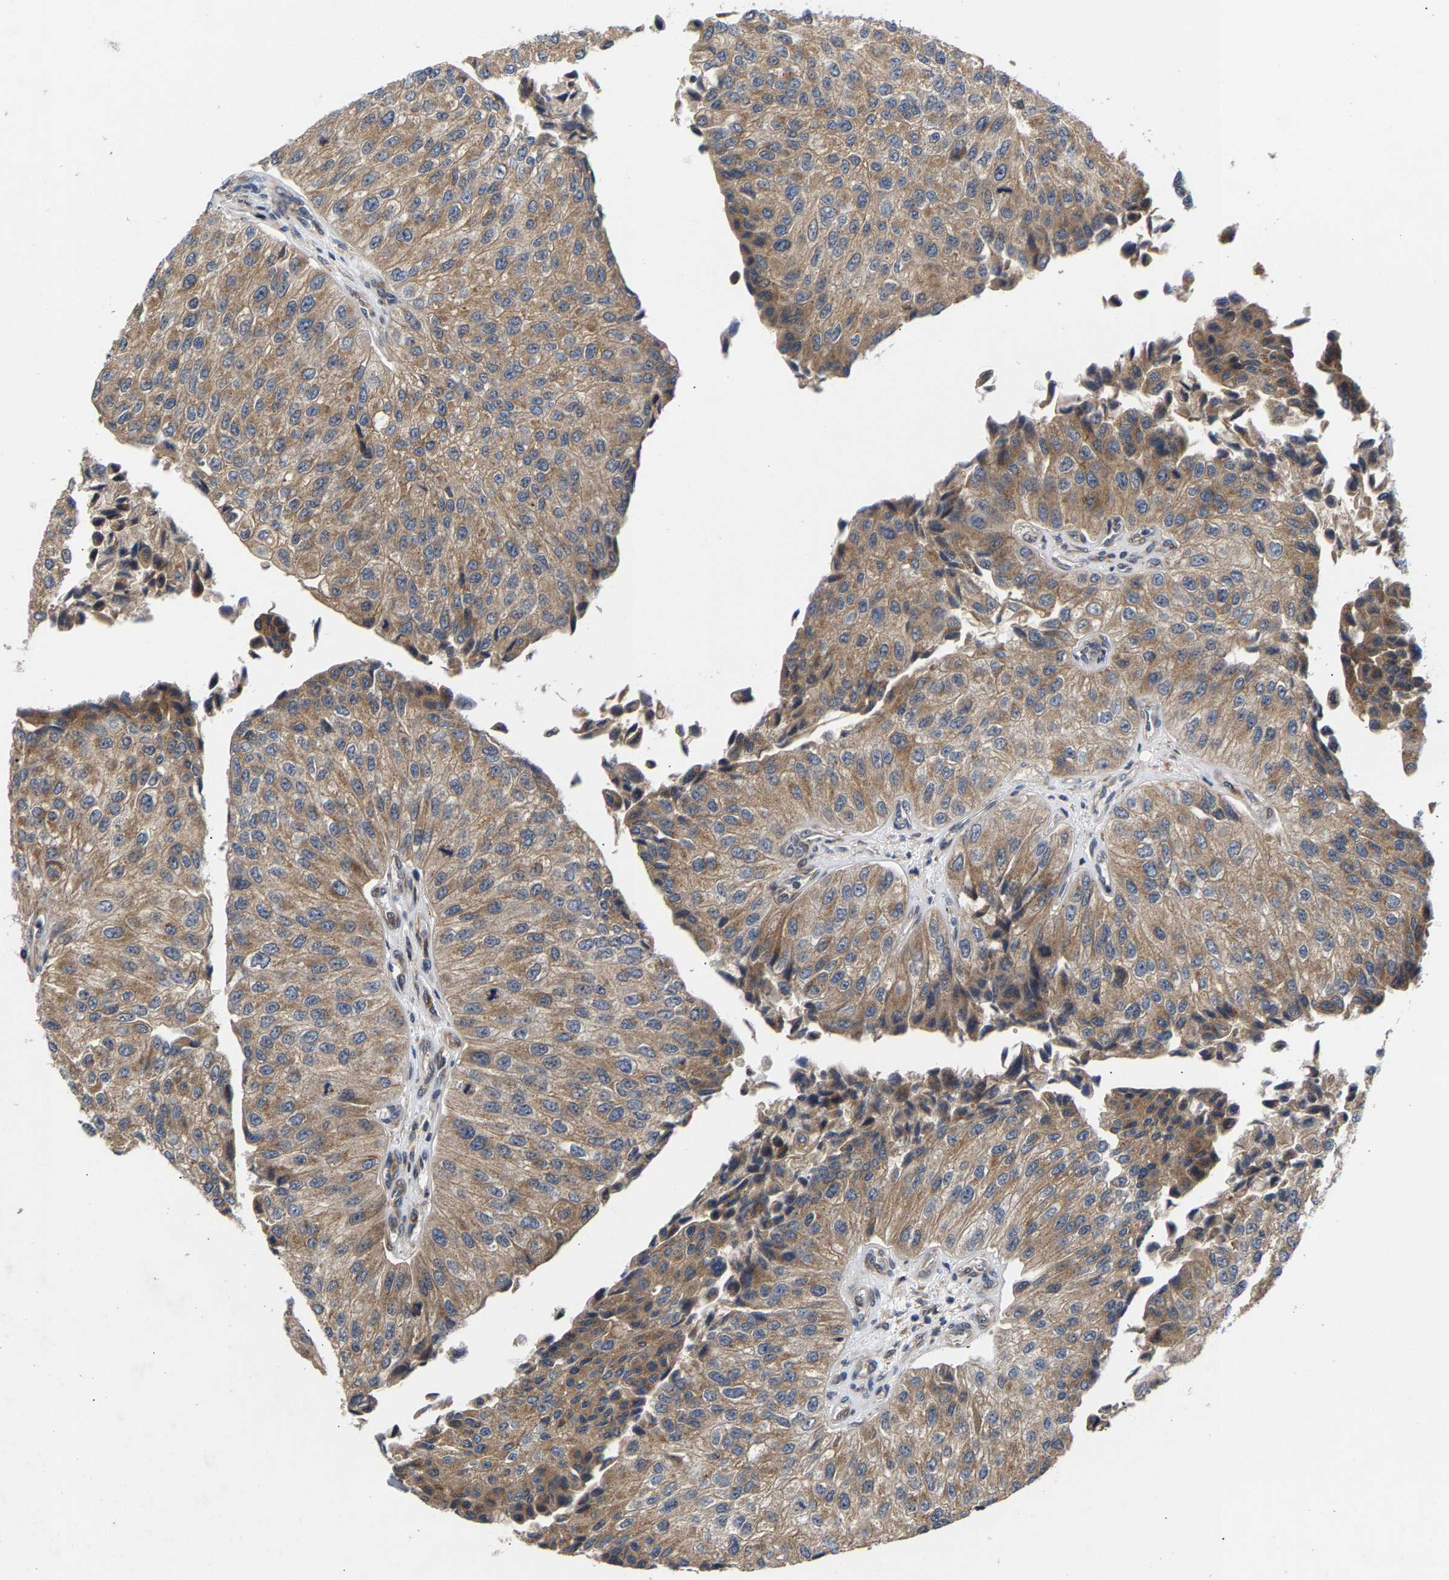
{"staining": {"intensity": "moderate", "quantity": ">75%", "location": "cytoplasmic/membranous"}, "tissue": "urothelial cancer", "cell_type": "Tumor cells", "image_type": "cancer", "snomed": [{"axis": "morphology", "description": "Urothelial carcinoma, High grade"}, {"axis": "topography", "description": "Kidney"}, {"axis": "topography", "description": "Urinary bladder"}], "caption": "Urothelial cancer tissue exhibits moderate cytoplasmic/membranous positivity in approximately >75% of tumor cells, visualized by immunohistochemistry.", "gene": "CLIP2", "patient": {"sex": "male", "age": 77}}